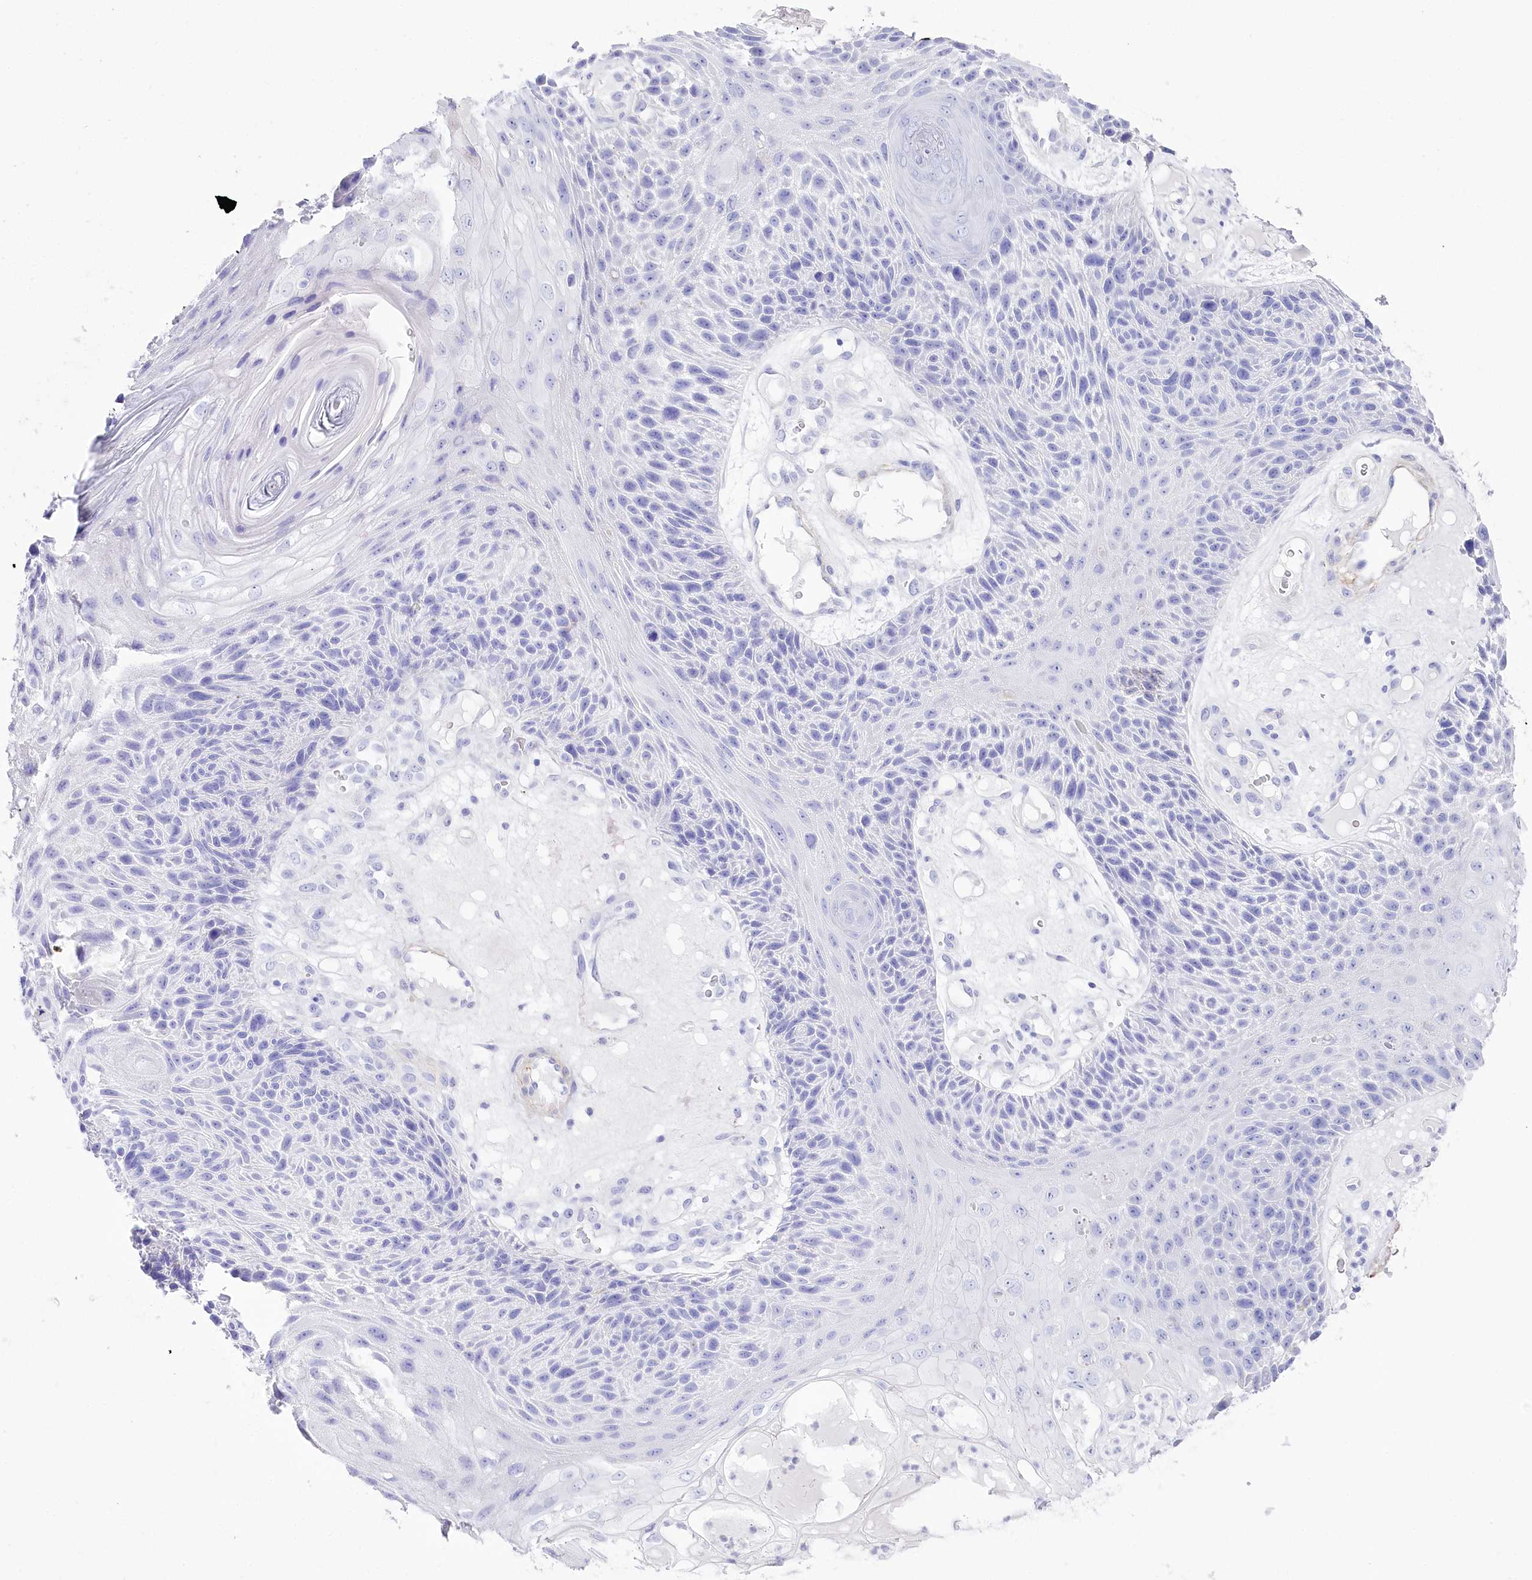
{"staining": {"intensity": "negative", "quantity": "none", "location": "none"}, "tissue": "skin cancer", "cell_type": "Tumor cells", "image_type": "cancer", "snomed": [{"axis": "morphology", "description": "Squamous cell carcinoma, NOS"}, {"axis": "topography", "description": "Skin"}], "caption": "DAB (3,3'-diaminobenzidine) immunohistochemical staining of skin cancer (squamous cell carcinoma) exhibits no significant positivity in tumor cells. (DAB (3,3'-diaminobenzidine) immunohistochemistry visualized using brightfield microscopy, high magnification).", "gene": "CSN3", "patient": {"sex": "female", "age": 88}}